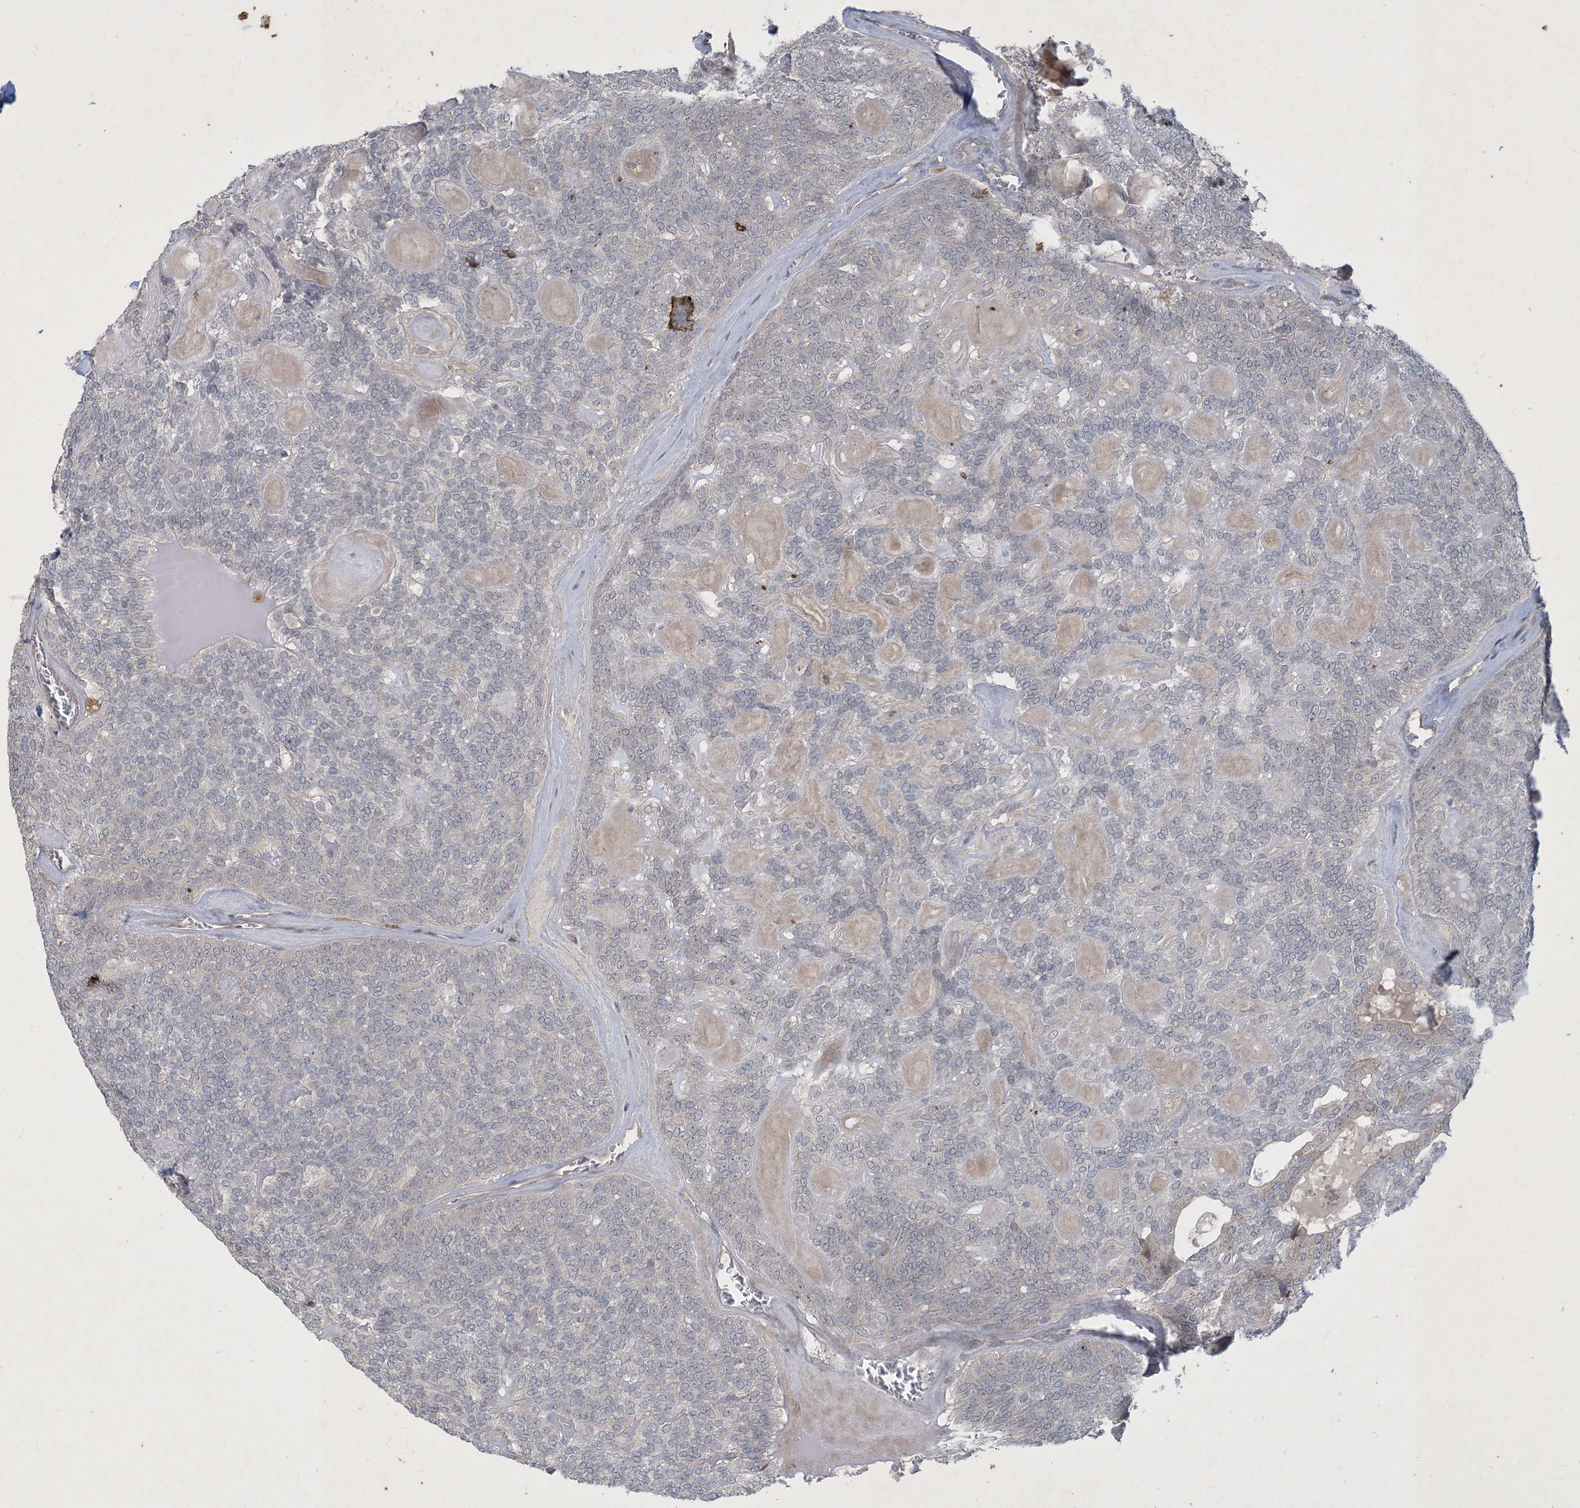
{"staining": {"intensity": "negative", "quantity": "none", "location": "none"}, "tissue": "head and neck cancer", "cell_type": "Tumor cells", "image_type": "cancer", "snomed": [{"axis": "morphology", "description": "Adenocarcinoma, NOS"}, {"axis": "topography", "description": "Head-Neck"}], "caption": "Immunohistochemical staining of human head and neck cancer (adenocarcinoma) displays no significant expression in tumor cells.", "gene": "CDS1", "patient": {"sex": "male", "age": 66}}